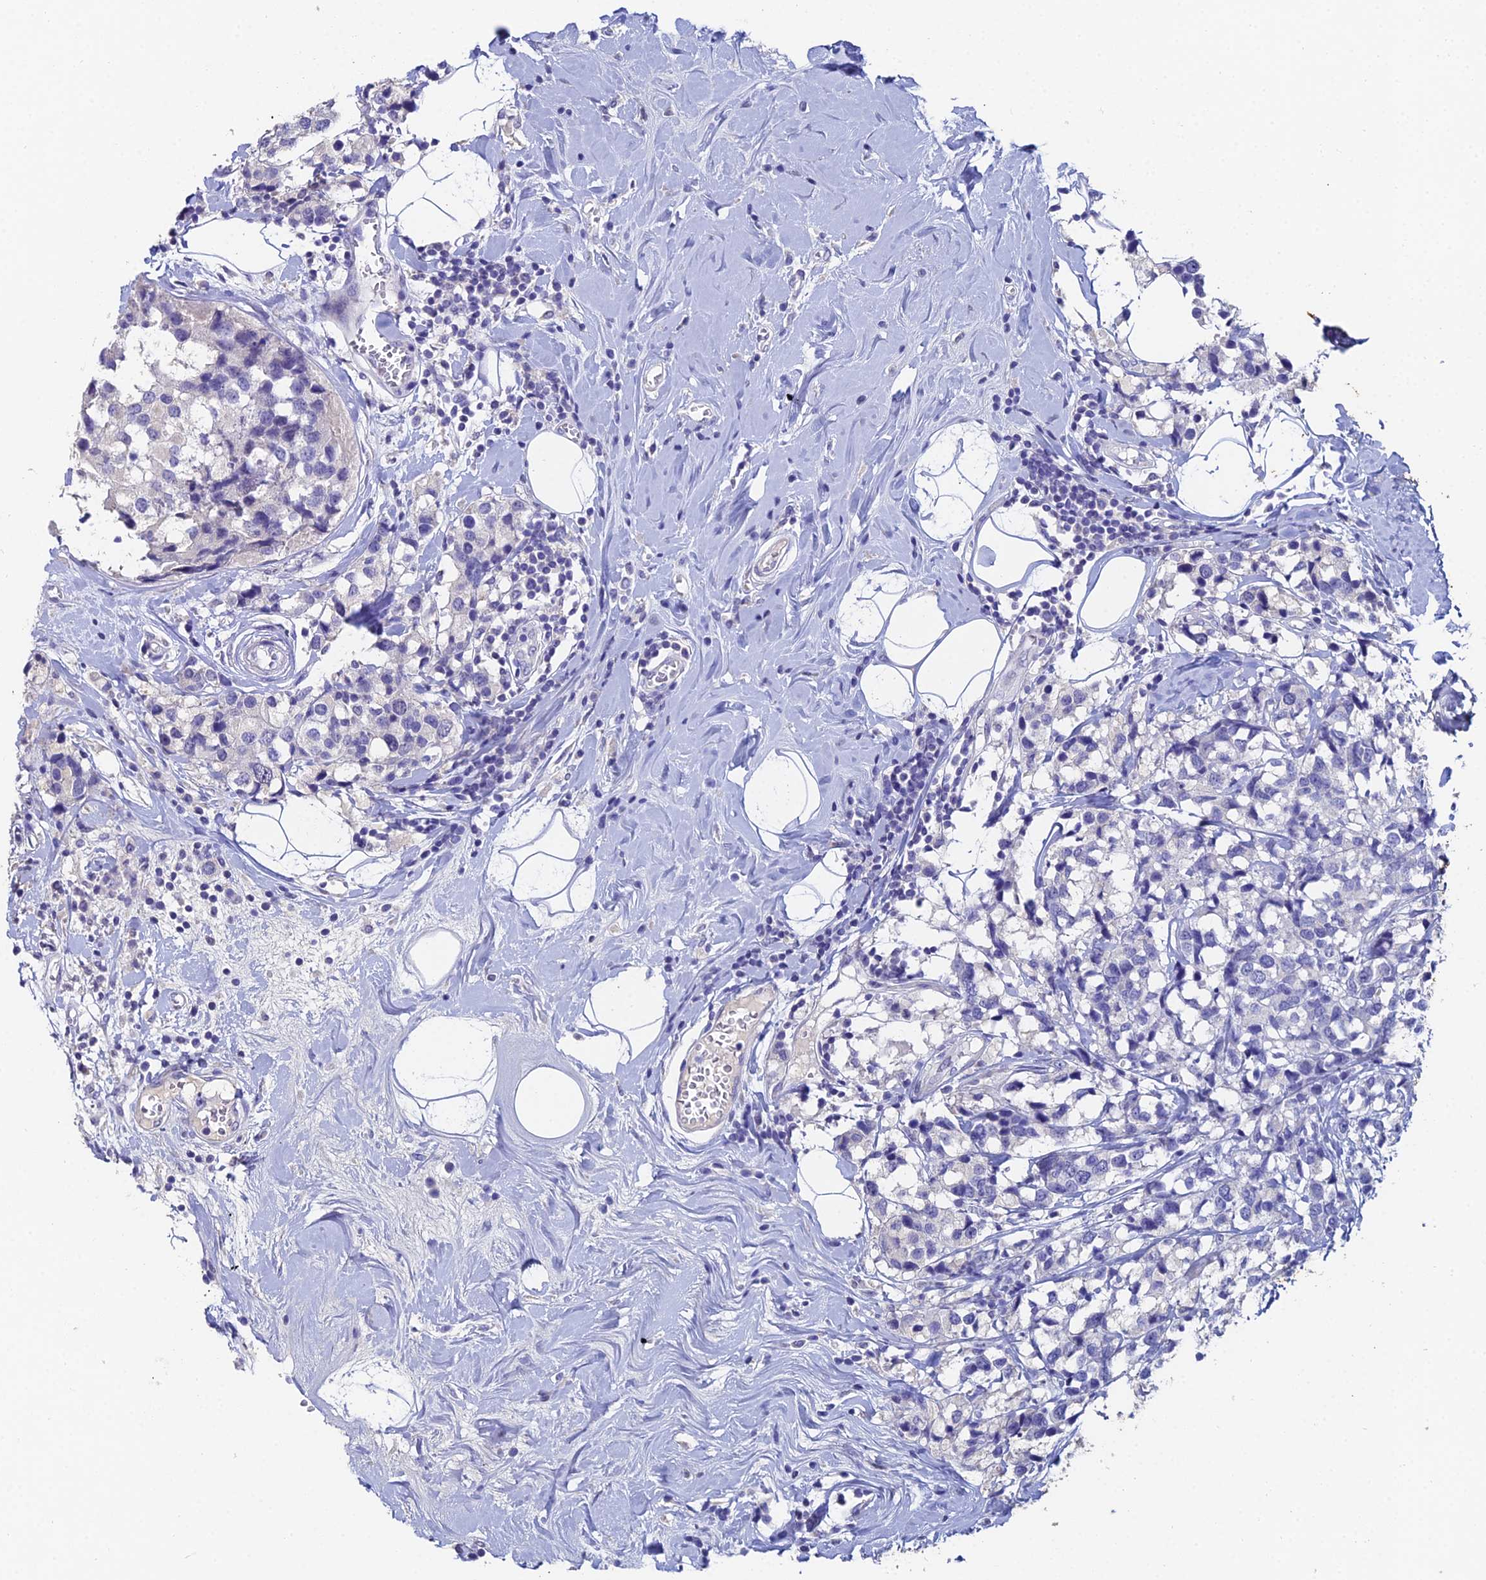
{"staining": {"intensity": "negative", "quantity": "none", "location": "none"}, "tissue": "breast cancer", "cell_type": "Tumor cells", "image_type": "cancer", "snomed": [{"axis": "morphology", "description": "Lobular carcinoma"}, {"axis": "topography", "description": "Breast"}], "caption": "Micrograph shows no significant protein positivity in tumor cells of breast lobular carcinoma.", "gene": "ESRRG", "patient": {"sex": "female", "age": 59}}